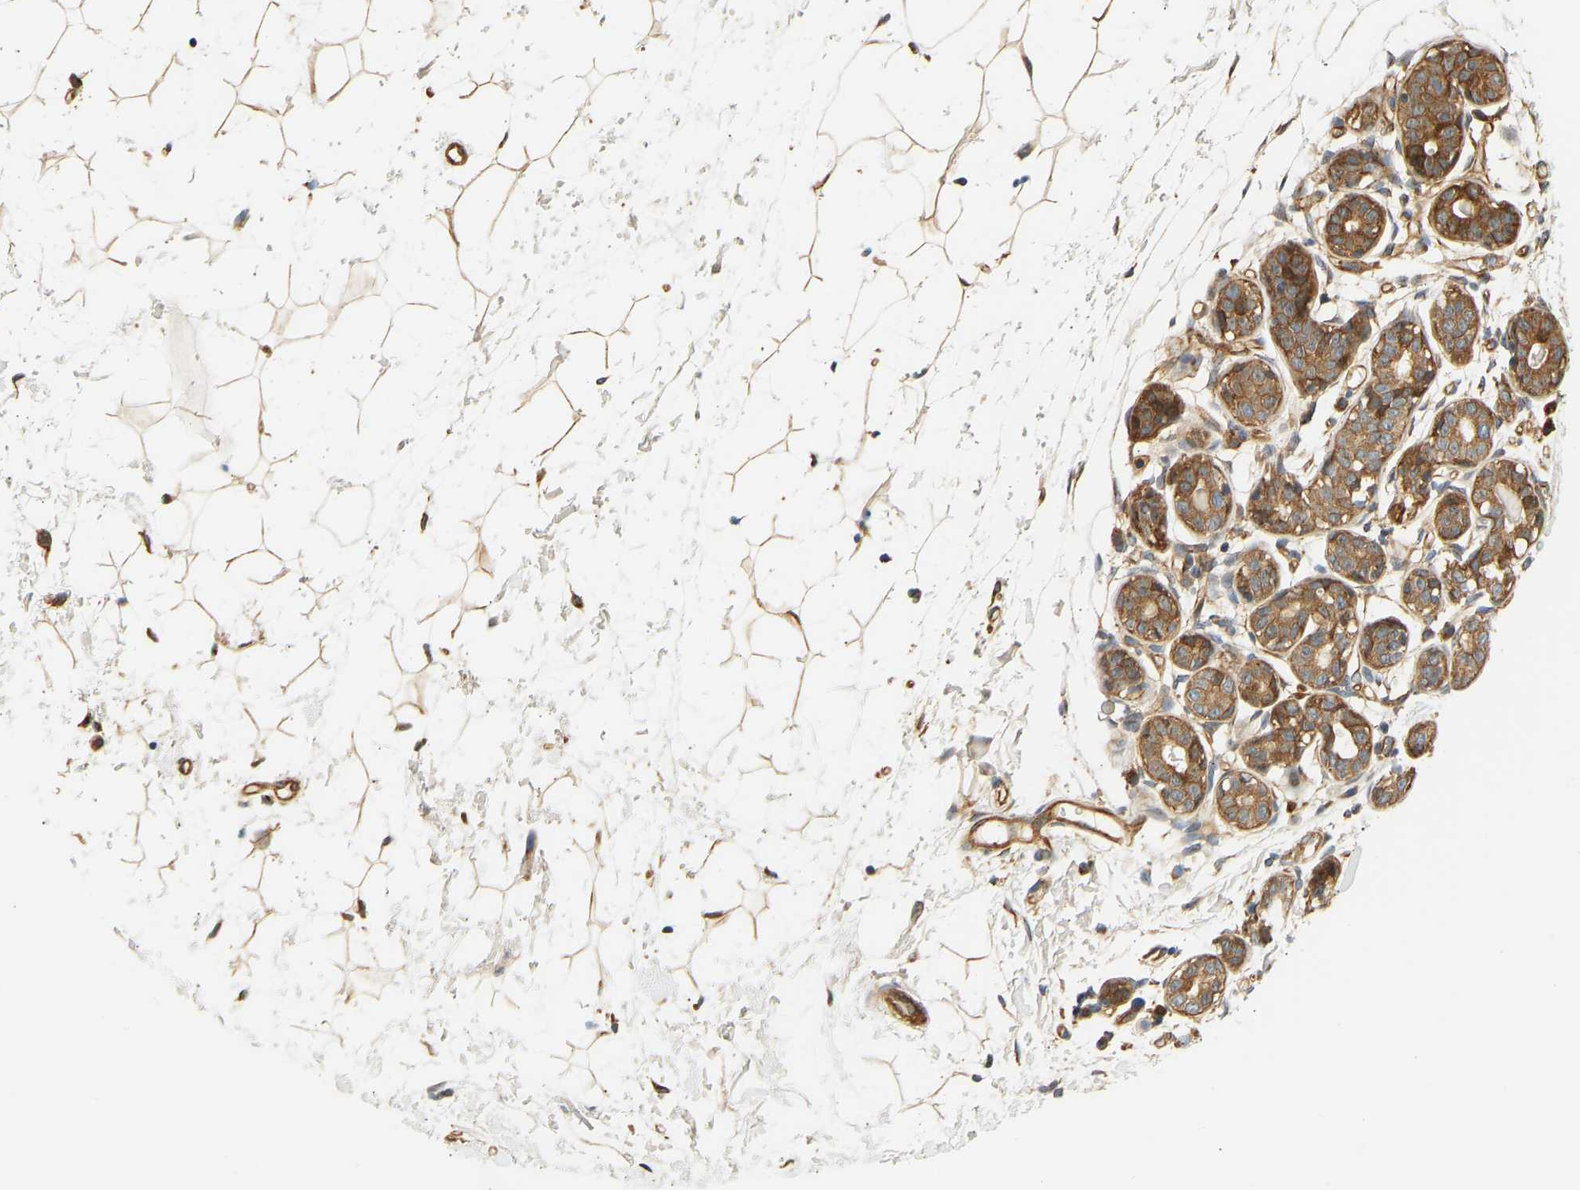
{"staining": {"intensity": "weak", "quantity": "25%-75%", "location": "cytoplasmic/membranous"}, "tissue": "breast", "cell_type": "Adipocytes", "image_type": "normal", "snomed": [{"axis": "morphology", "description": "Normal tissue, NOS"}, {"axis": "topography", "description": "Breast"}], "caption": "Protein analysis of normal breast exhibits weak cytoplasmic/membranous positivity in approximately 25%-75% of adipocytes.", "gene": "CEP57", "patient": {"sex": "female", "age": 22}}